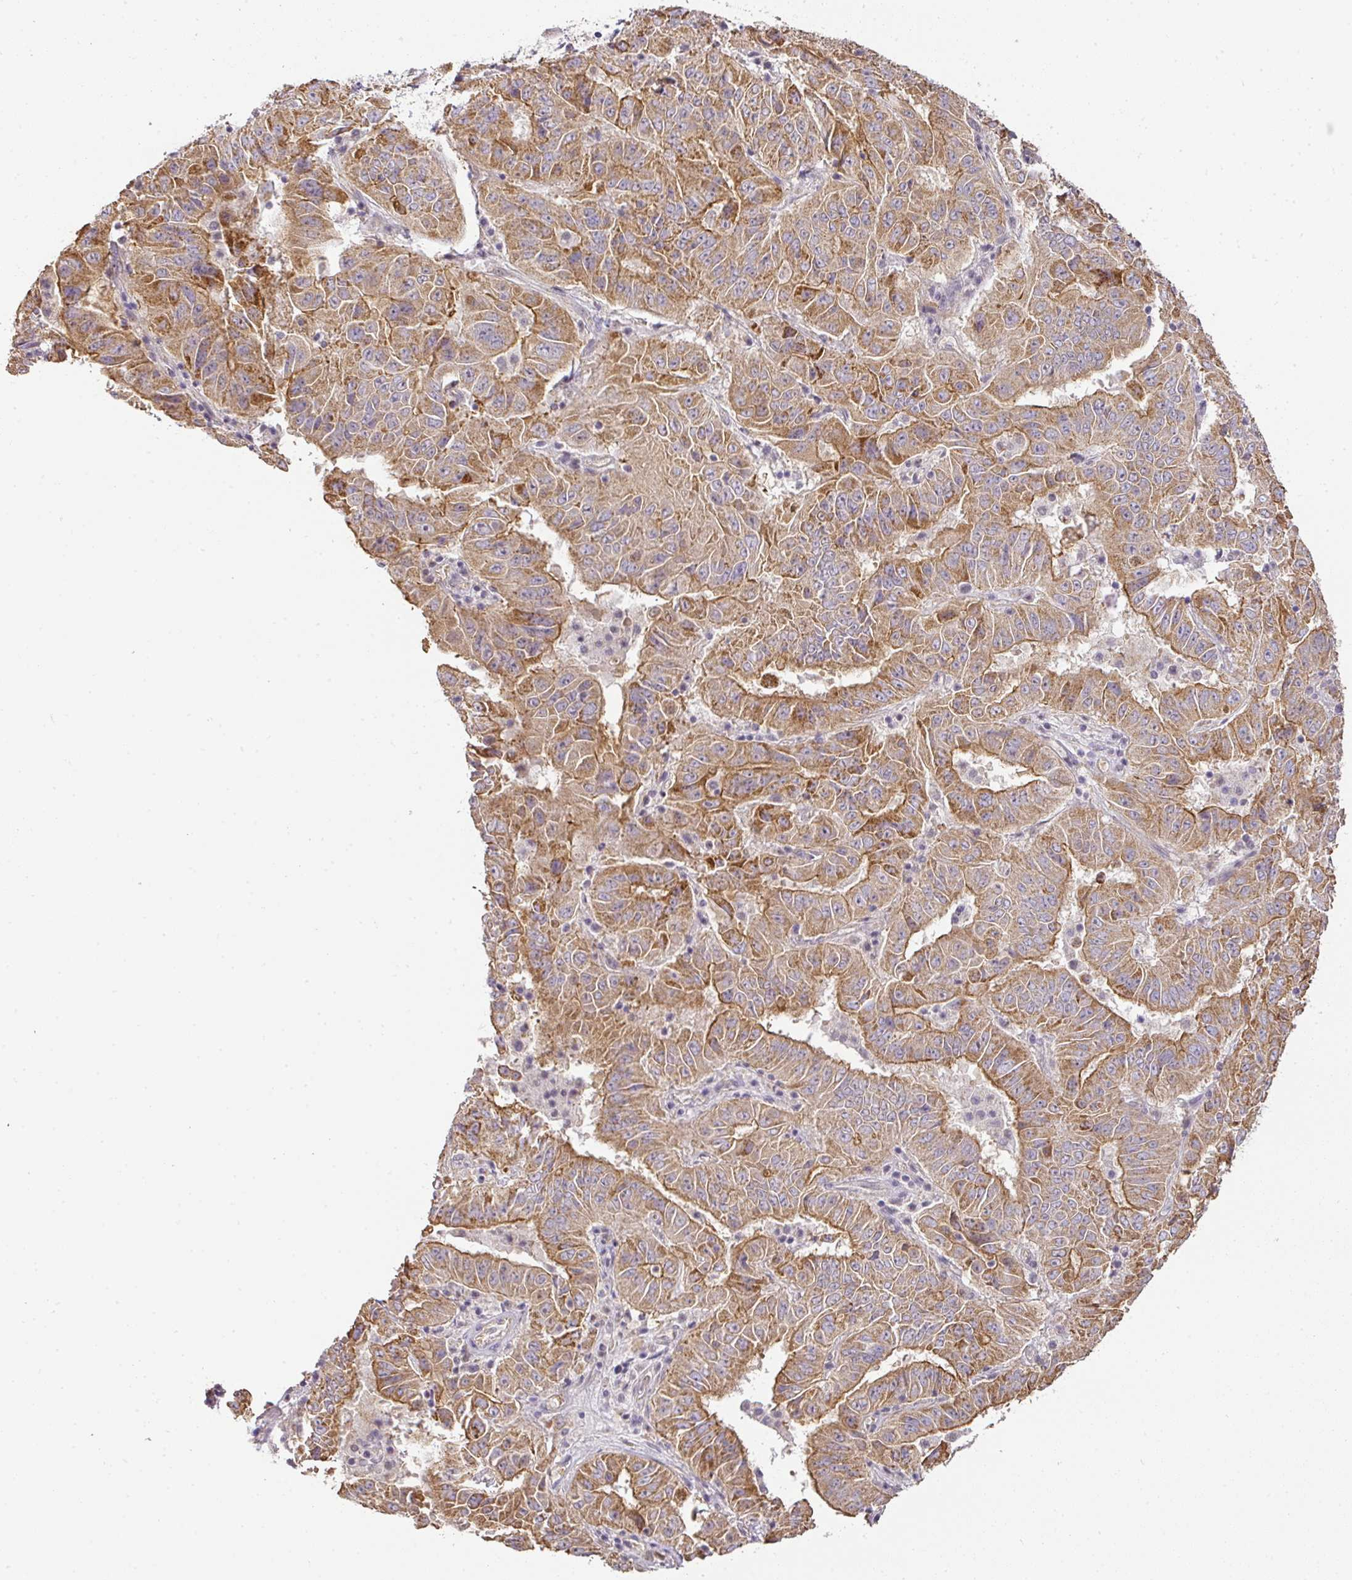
{"staining": {"intensity": "moderate", "quantity": ">75%", "location": "cytoplasmic/membranous"}, "tissue": "pancreatic cancer", "cell_type": "Tumor cells", "image_type": "cancer", "snomed": [{"axis": "morphology", "description": "Adenocarcinoma, NOS"}, {"axis": "topography", "description": "Pancreas"}], "caption": "Pancreatic cancer was stained to show a protein in brown. There is medium levels of moderate cytoplasmic/membranous positivity in about >75% of tumor cells.", "gene": "MYOM2", "patient": {"sex": "male", "age": 63}}